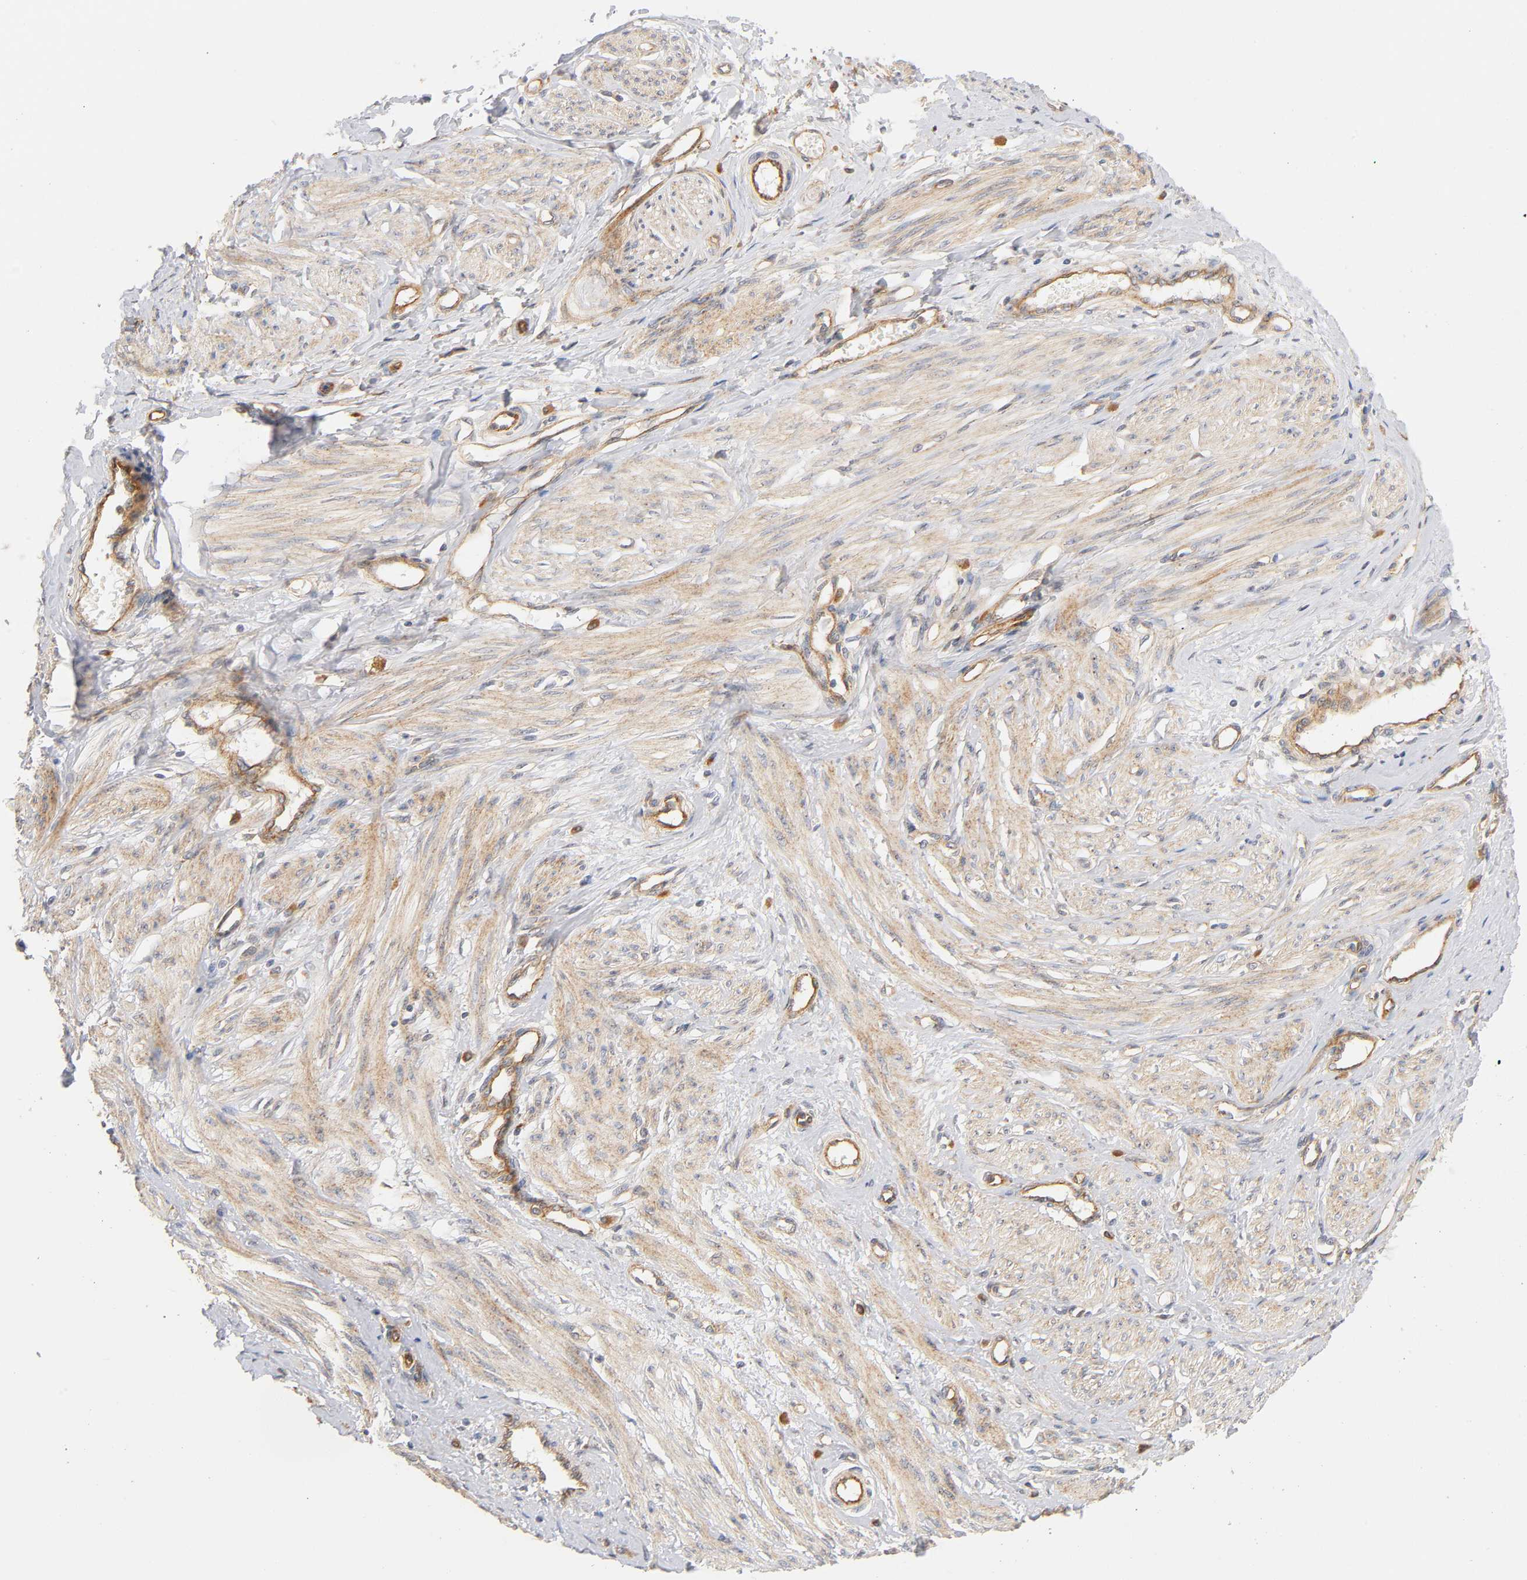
{"staining": {"intensity": "weak", "quantity": ">75%", "location": "cytoplasmic/membranous"}, "tissue": "smooth muscle", "cell_type": "Smooth muscle cells", "image_type": "normal", "snomed": [{"axis": "morphology", "description": "Normal tissue, NOS"}, {"axis": "topography", "description": "Smooth muscle"}, {"axis": "topography", "description": "Uterus"}], "caption": "Immunohistochemistry (IHC) of unremarkable smooth muscle displays low levels of weak cytoplasmic/membranous expression in about >75% of smooth muscle cells. (Stains: DAB in brown, nuclei in blue, Microscopy: brightfield microscopy at high magnification).", "gene": "PLD1", "patient": {"sex": "female", "age": 39}}